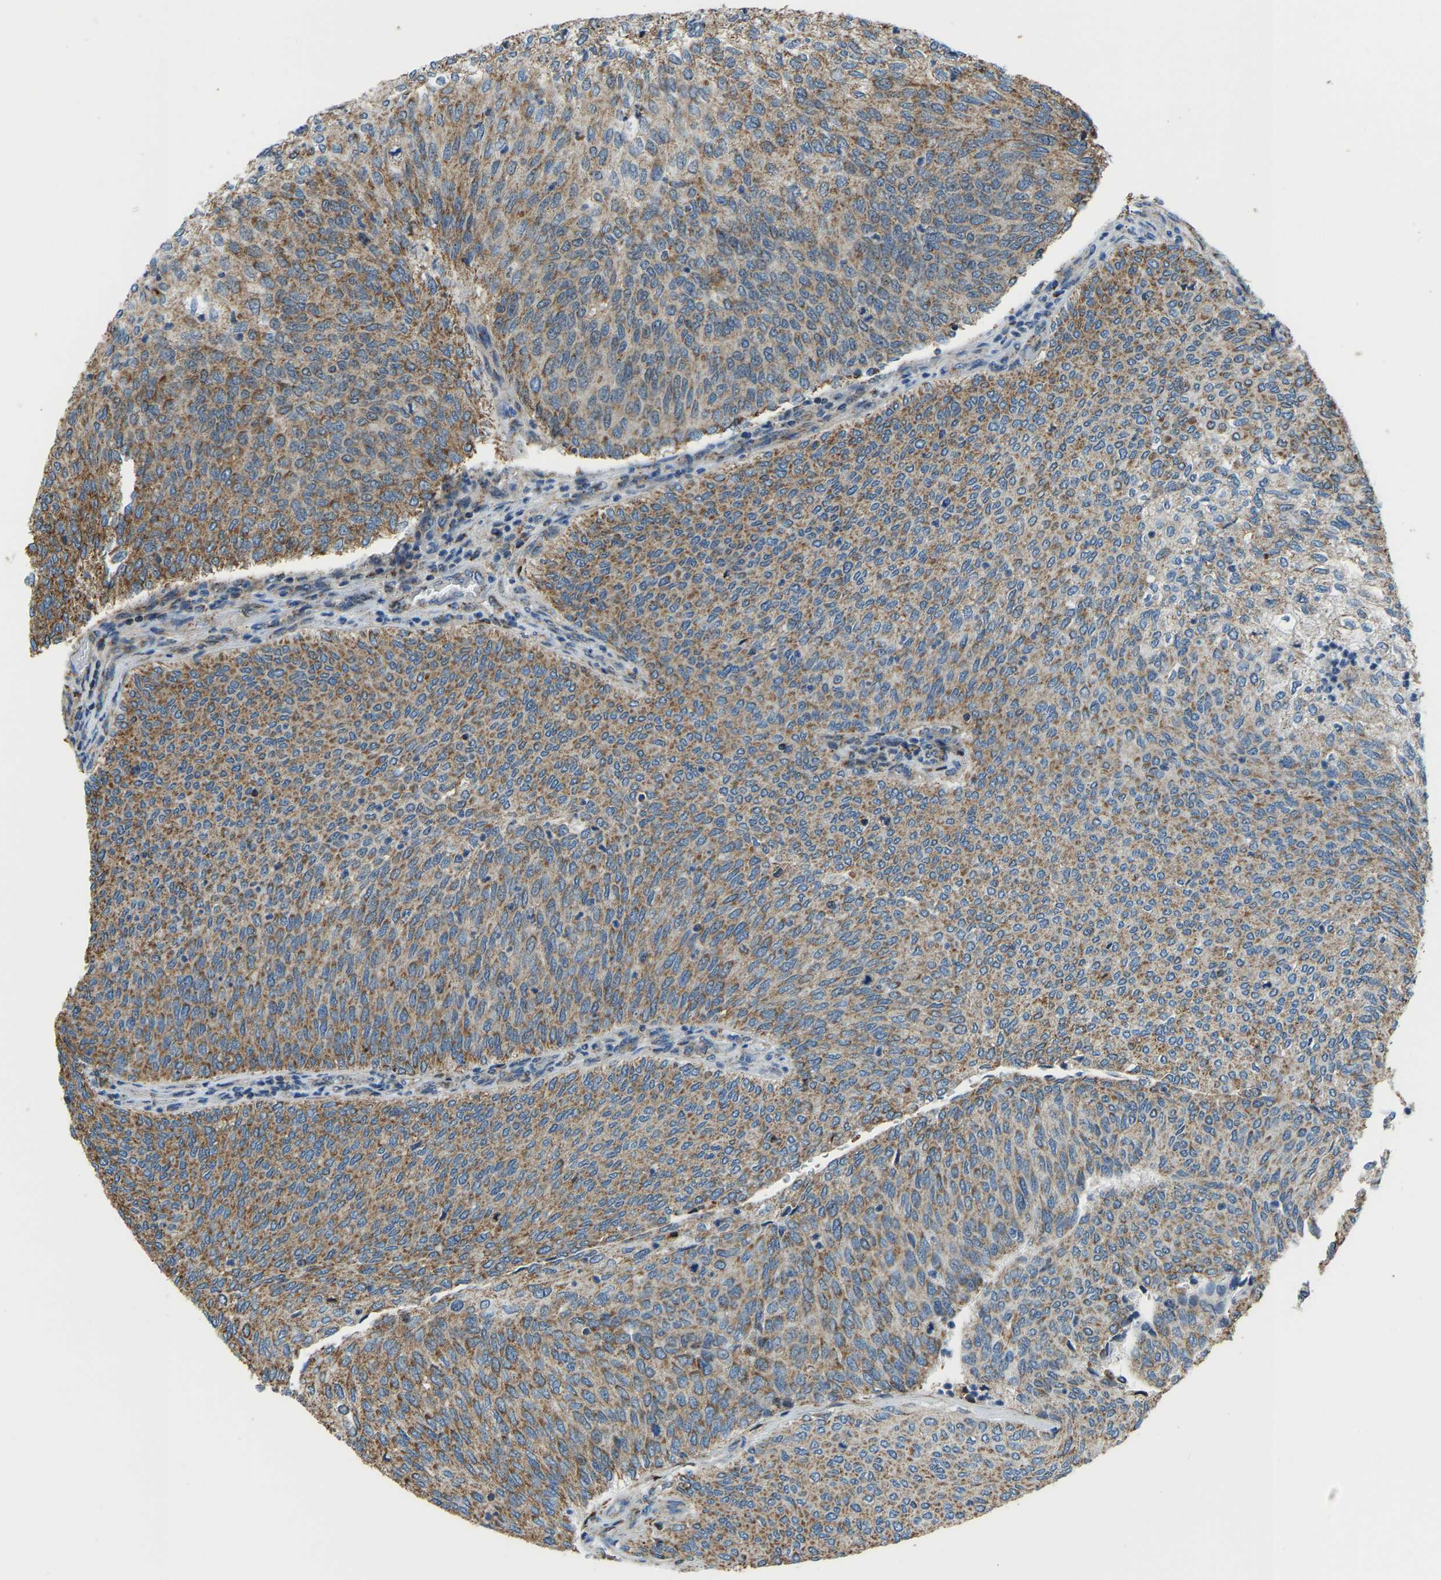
{"staining": {"intensity": "moderate", "quantity": ">75%", "location": "cytoplasmic/membranous"}, "tissue": "urothelial cancer", "cell_type": "Tumor cells", "image_type": "cancer", "snomed": [{"axis": "morphology", "description": "Urothelial carcinoma, Low grade"}, {"axis": "topography", "description": "Urinary bladder"}], "caption": "Immunohistochemical staining of human urothelial cancer displays moderate cytoplasmic/membranous protein positivity in about >75% of tumor cells. The staining was performed using DAB, with brown indicating positive protein expression. Nuclei are stained blue with hematoxylin.", "gene": "RBM33", "patient": {"sex": "female", "age": 79}}